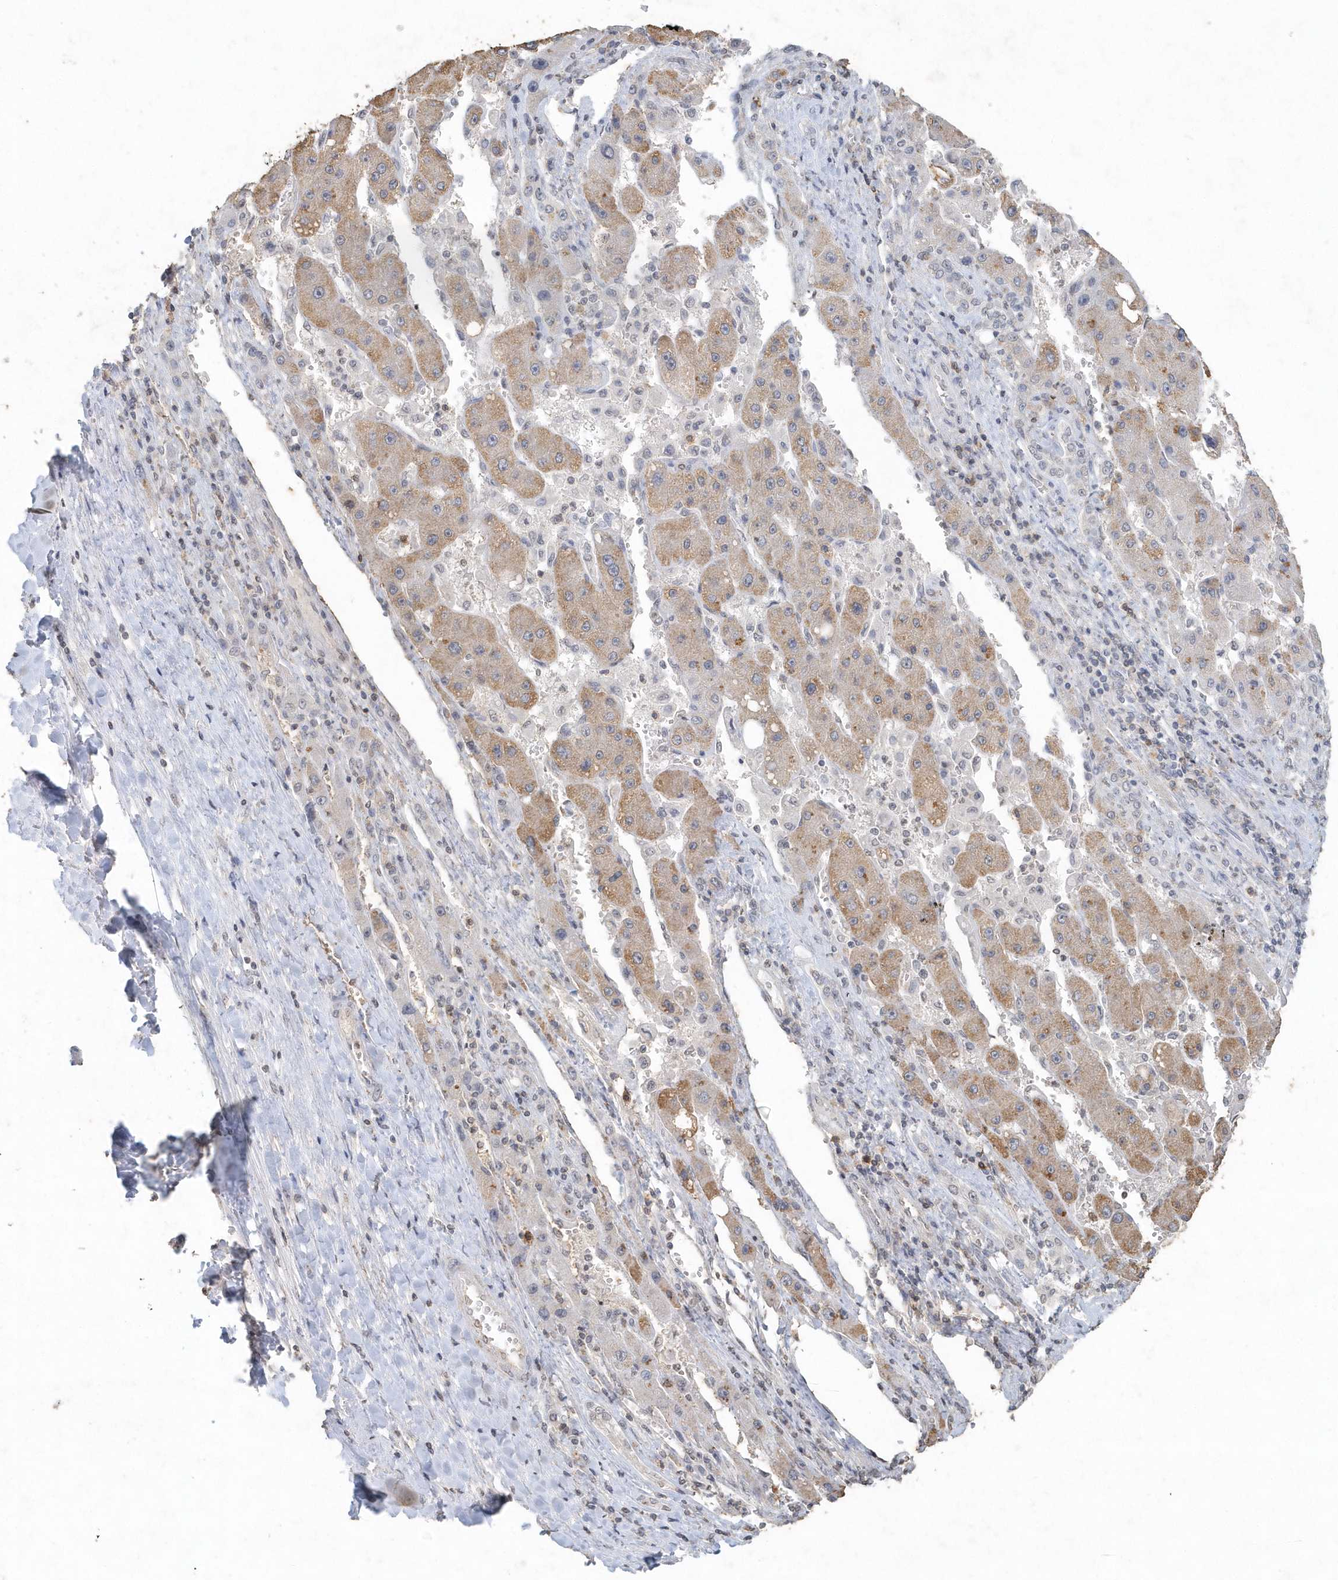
{"staining": {"intensity": "moderate", "quantity": "25%-75%", "location": "cytoplasmic/membranous"}, "tissue": "liver cancer", "cell_type": "Tumor cells", "image_type": "cancer", "snomed": [{"axis": "morphology", "description": "Carcinoma, Hepatocellular, NOS"}, {"axis": "topography", "description": "Liver"}], "caption": "Liver cancer tissue exhibits moderate cytoplasmic/membranous expression in approximately 25%-75% of tumor cells, visualized by immunohistochemistry.", "gene": "PDCD1", "patient": {"sex": "female", "age": 73}}